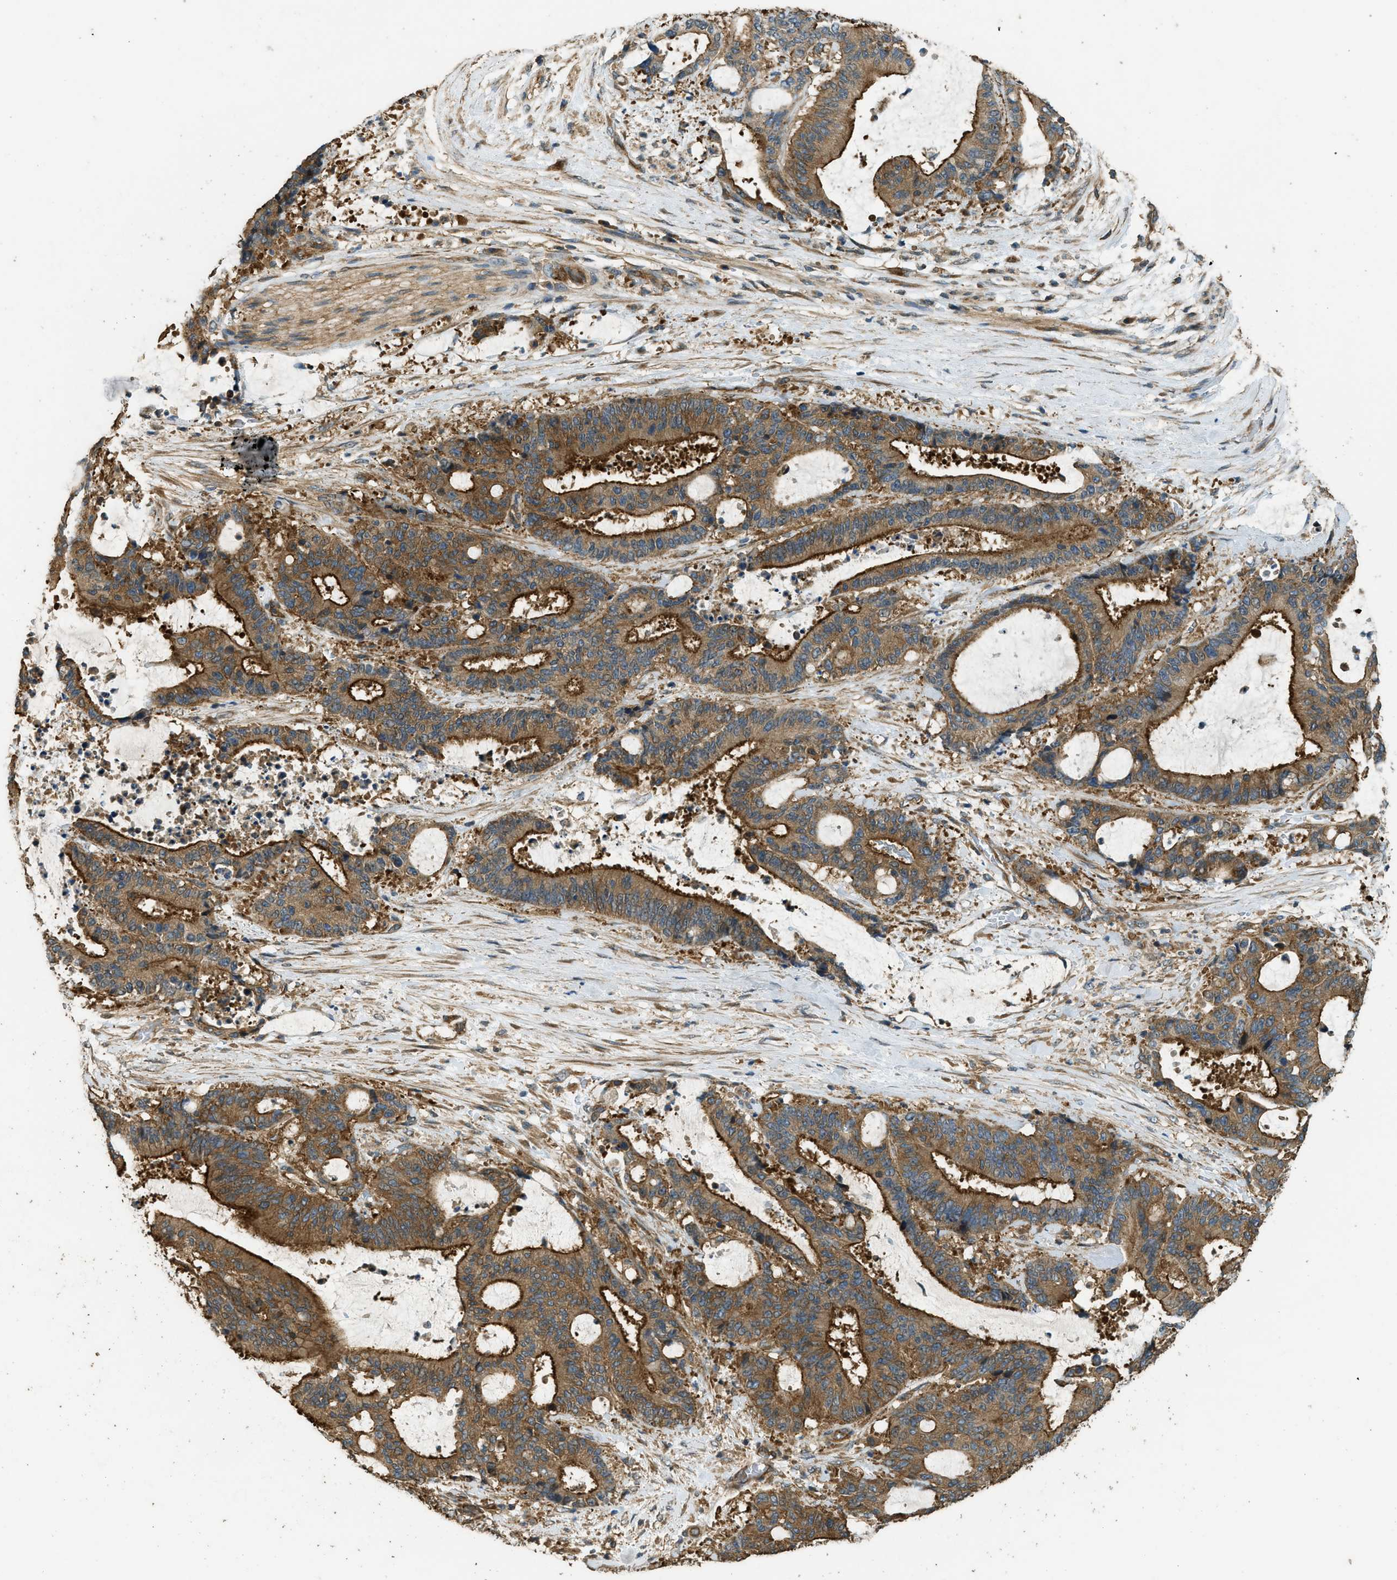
{"staining": {"intensity": "strong", "quantity": ">75%", "location": "cytoplasmic/membranous"}, "tissue": "liver cancer", "cell_type": "Tumor cells", "image_type": "cancer", "snomed": [{"axis": "morphology", "description": "Normal tissue, NOS"}, {"axis": "morphology", "description": "Cholangiocarcinoma"}, {"axis": "topography", "description": "Liver"}, {"axis": "topography", "description": "Peripheral nerve tissue"}], "caption": "IHC of liver cancer (cholangiocarcinoma) reveals high levels of strong cytoplasmic/membranous expression in approximately >75% of tumor cells. (Brightfield microscopy of DAB IHC at high magnification).", "gene": "MARS1", "patient": {"sex": "female", "age": 73}}